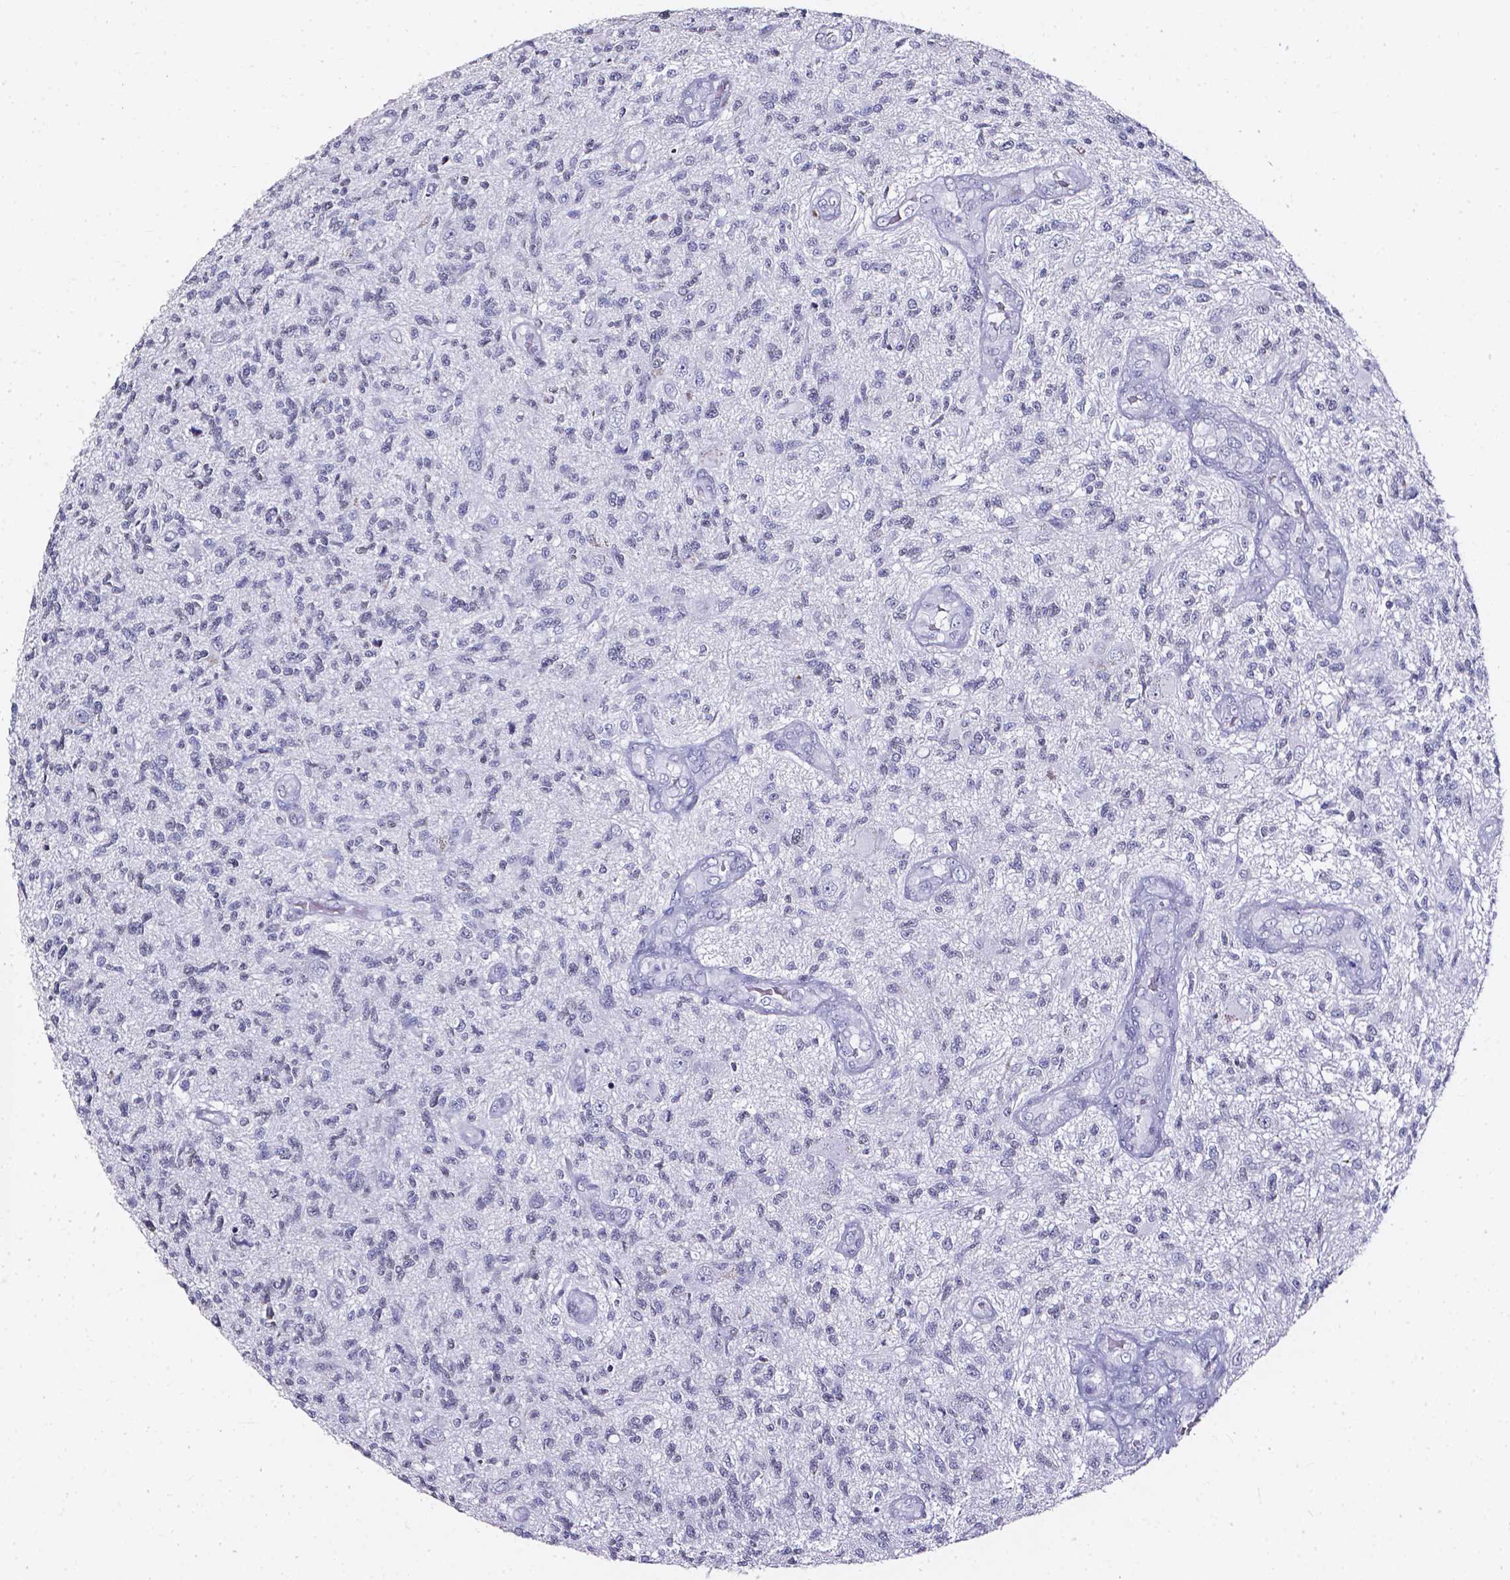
{"staining": {"intensity": "negative", "quantity": "none", "location": "none"}, "tissue": "glioma", "cell_type": "Tumor cells", "image_type": "cancer", "snomed": [{"axis": "morphology", "description": "Glioma, malignant, High grade"}, {"axis": "topography", "description": "Brain"}], "caption": "This is an immunohistochemistry (IHC) micrograph of glioma. There is no positivity in tumor cells.", "gene": "AKR1B10", "patient": {"sex": "male", "age": 56}}